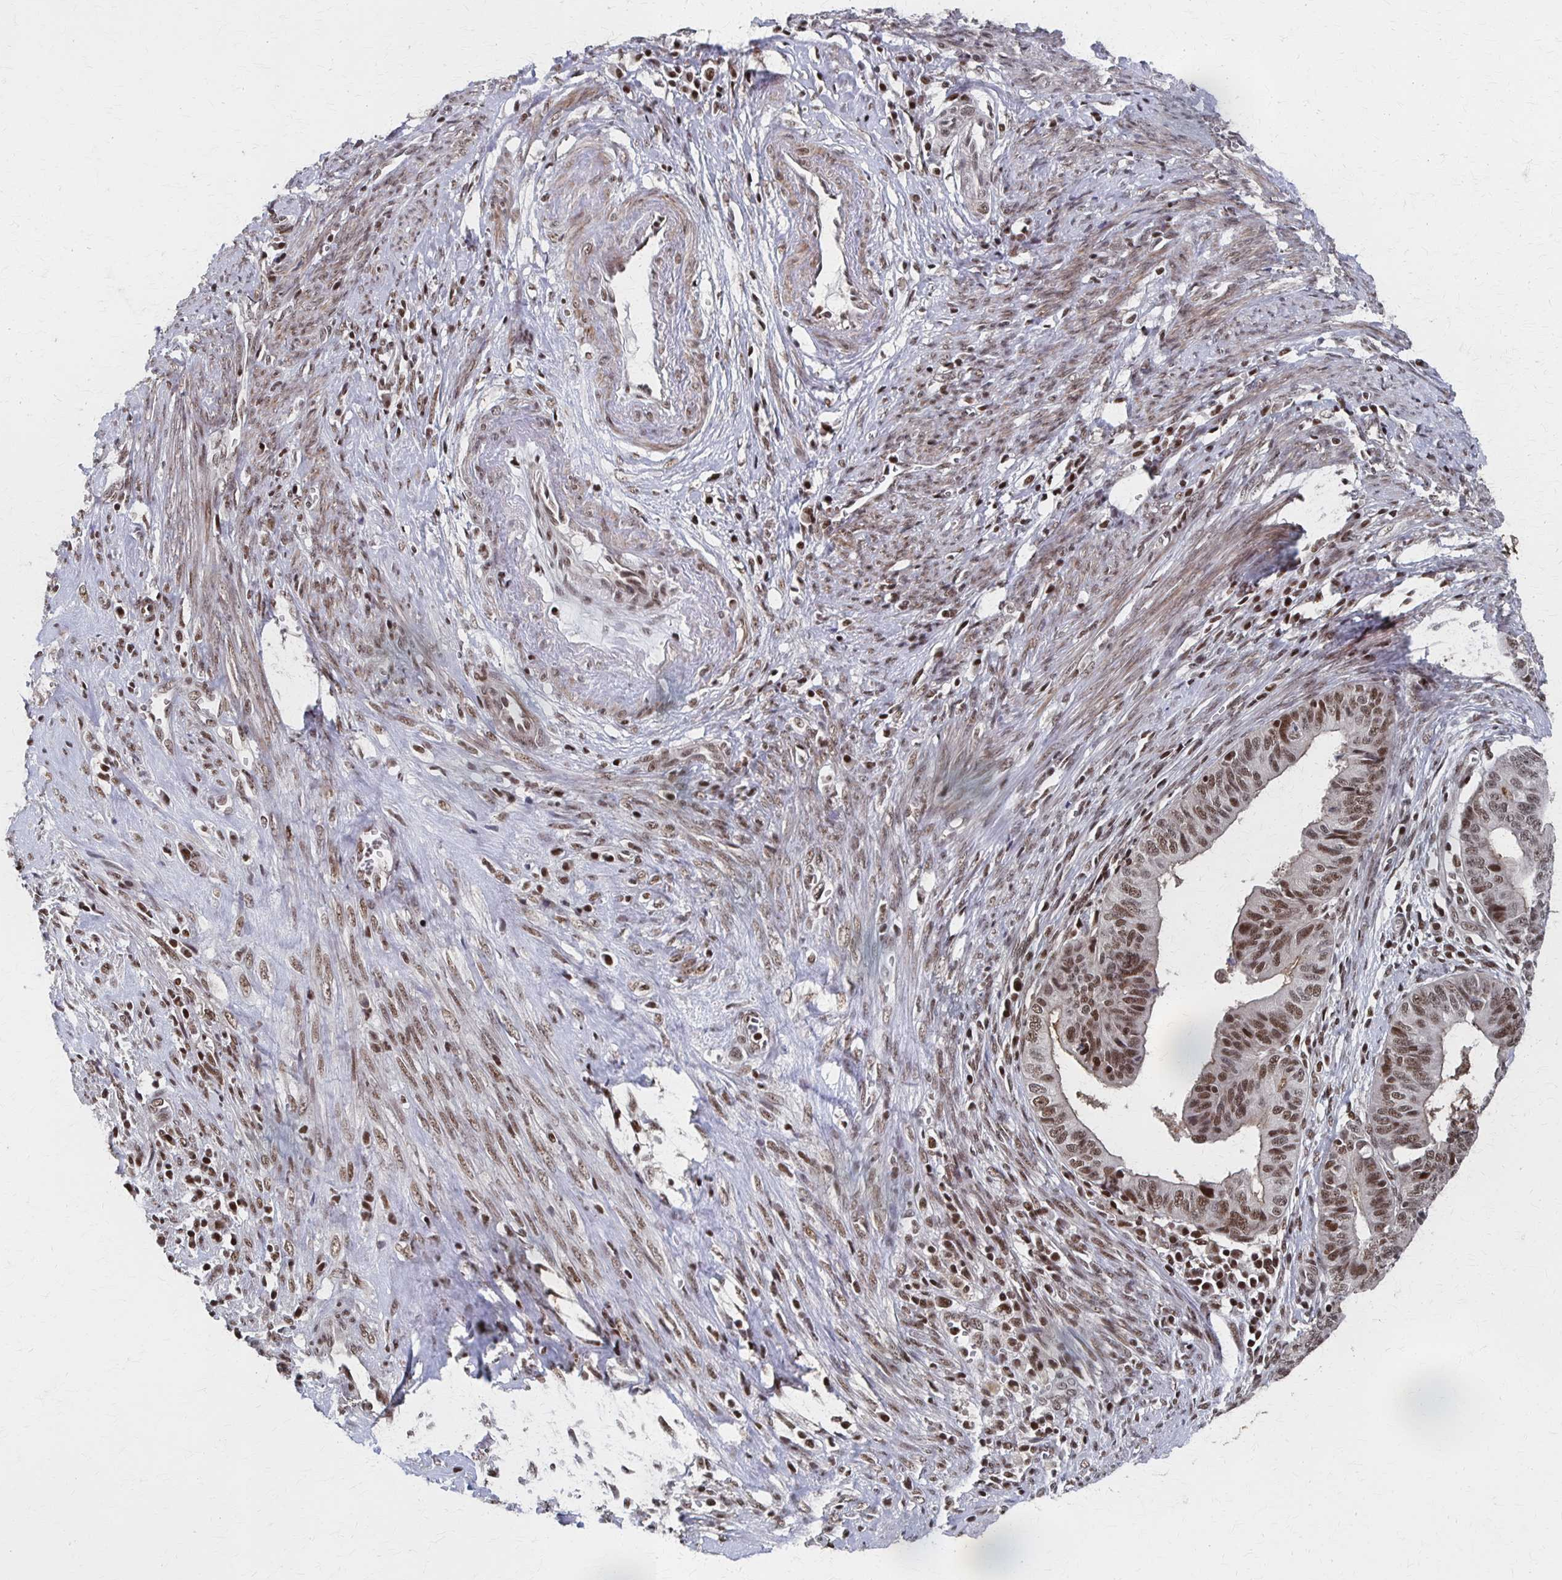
{"staining": {"intensity": "moderate", "quantity": ">75%", "location": "nuclear"}, "tissue": "endometrial cancer", "cell_type": "Tumor cells", "image_type": "cancer", "snomed": [{"axis": "morphology", "description": "Adenocarcinoma, NOS"}, {"axis": "topography", "description": "Endometrium"}], "caption": "Immunohistochemical staining of human endometrial cancer (adenocarcinoma) demonstrates medium levels of moderate nuclear protein positivity in about >75% of tumor cells.", "gene": "GTF2B", "patient": {"sex": "female", "age": 65}}